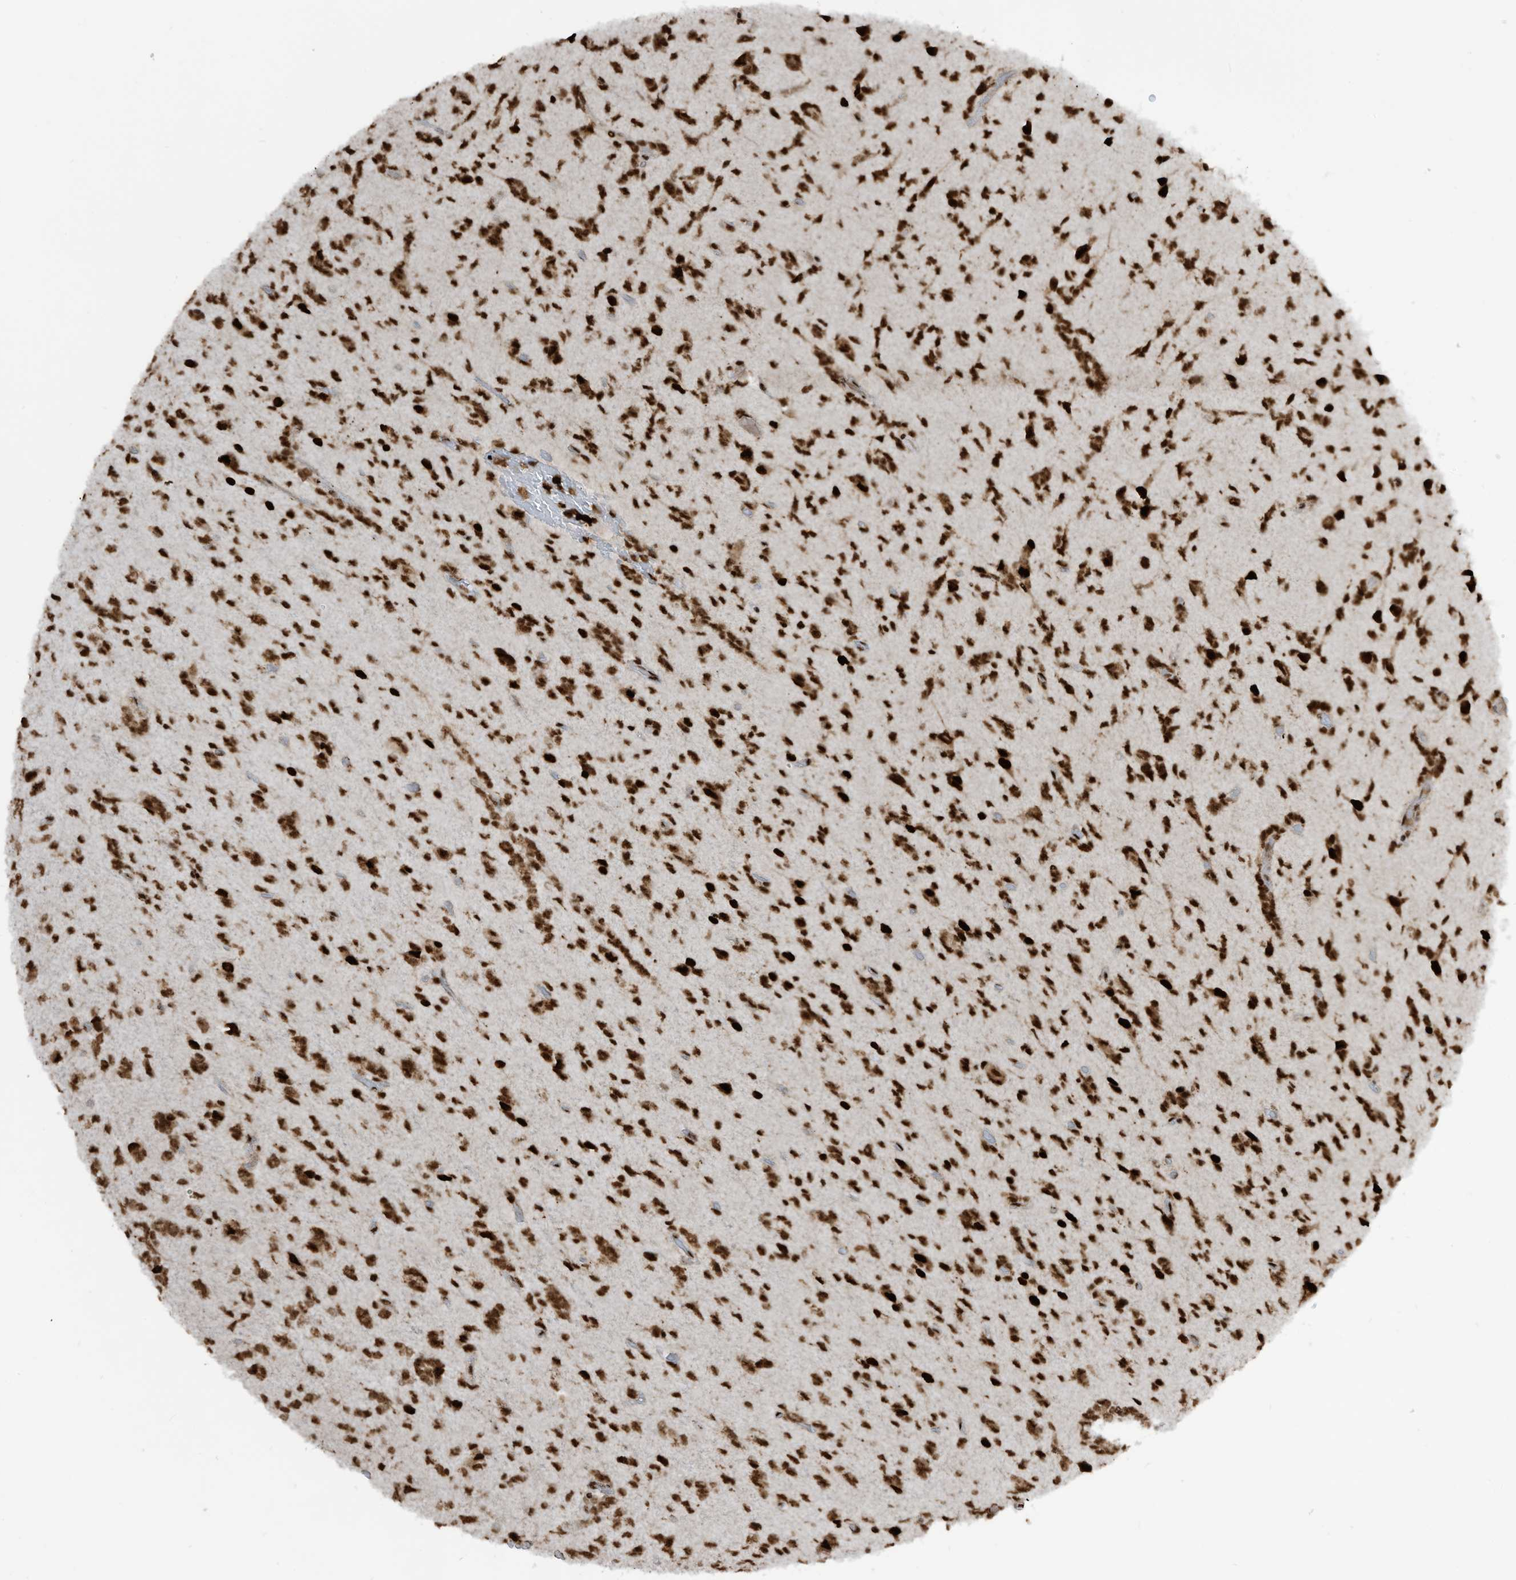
{"staining": {"intensity": "strong", "quantity": ">75%", "location": "cytoplasmic/membranous,nuclear"}, "tissue": "glioma", "cell_type": "Tumor cells", "image_type": "cancer", "snomed": [{"axis": "morphology", "description": "Glioma, malignant, High grade"}, {"axis": "topography", "description": "Brain"}], "caption": "Brown immunohistochemical staining in glioma reveals strong cytoplasmic/membranous and nuclear staining in about >75% of tumor cells.", "gene": "LBH", "patient": {"sex": "female", "age": 59}}